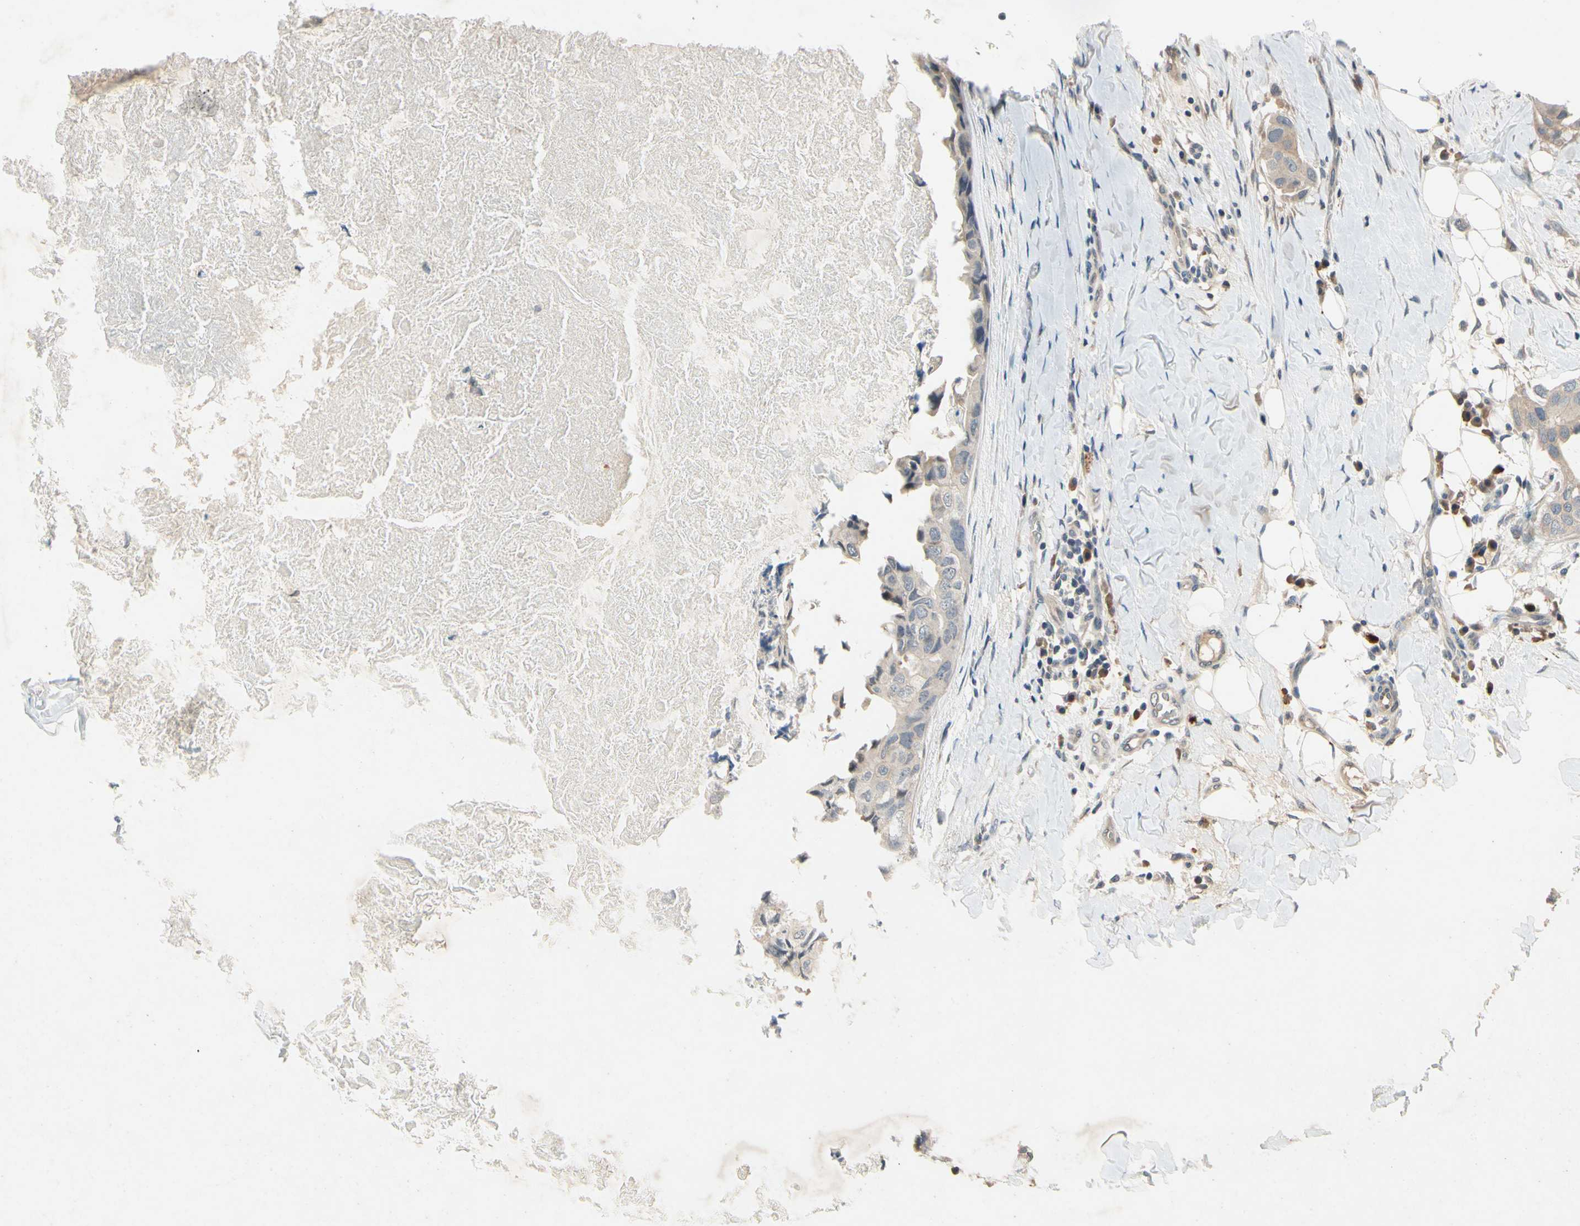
{"staining": {"intensity": "weak", "quantity": ">75%", "location": "cytoplasmic/membranous"}, "tissue": "breast cancer", "cell_type": "Tumor cells", "image_type": "cancer", "snomed": [{"axis": "morphology", "description": "Duct carcinoma"}, {"axis": "topography", "description": "Breast"}], "caption": "A photomicrograph of breast intraductal carcinoma stained for a protein shows weak cytoplasmic/membranous brown staining in tumor cells.", "gene": "DPY19L3", "patient": {"sex": "female", "age": 40}}